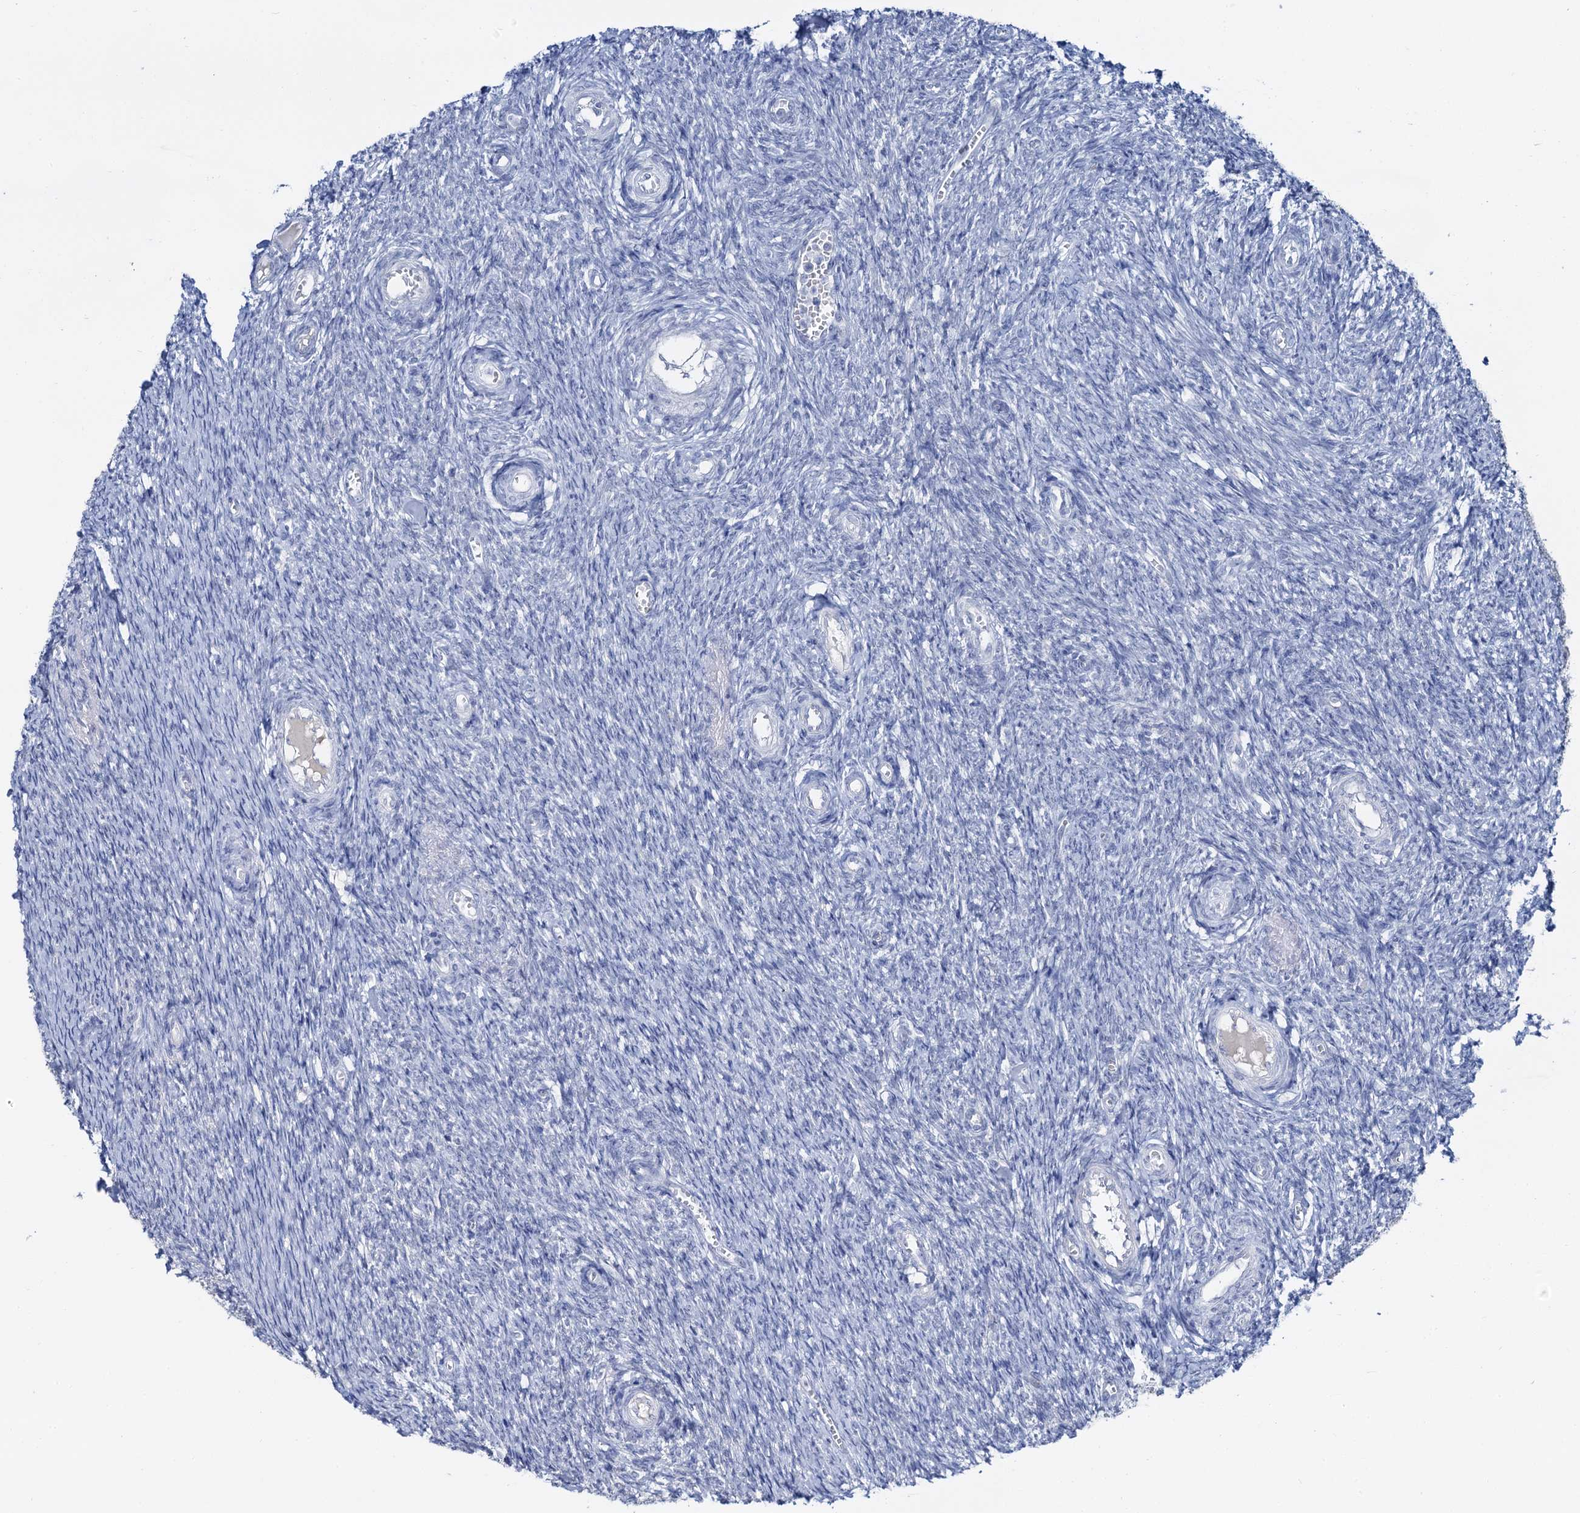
{"staining": {"intensity": "negative", "quantity": "none", "location": "none"}, "tissue": "ovary", "cell_type": "Ovarian stroma cells", "image_type": "normal", "snomed": [{"axis": "morphology", "description": "Normal tissue, NOS"}, {"axis": "topography", "description": "Ovary"}], "caption": "Protein analysis of unremarkable ovary shows no significant positivity in ovarian stroma cells.", "gene": "NOP2", "patient": {"sex": "female", "age": 44}}